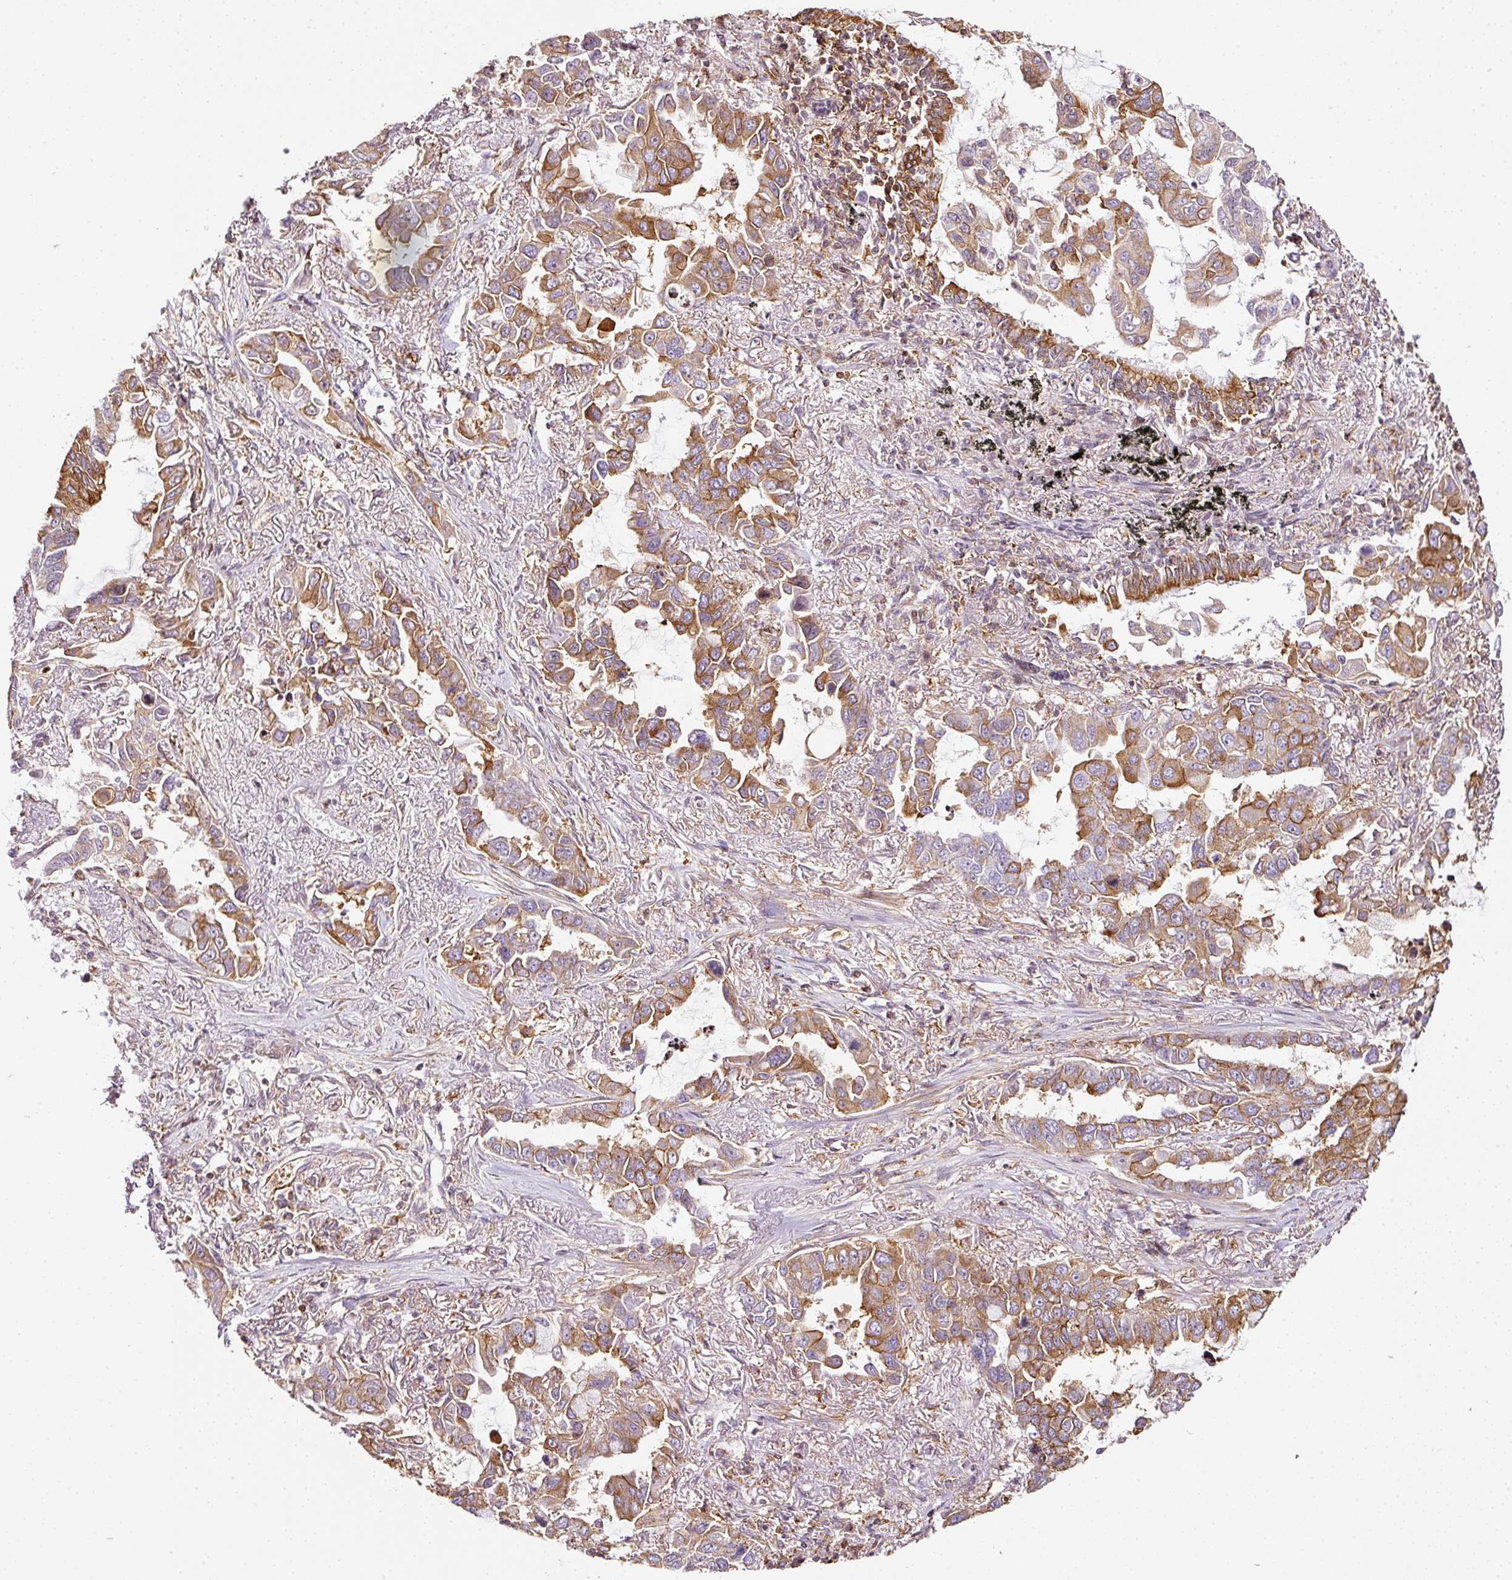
{"staining": {"intensity": "moderate", "quantity": "25%-75%", "location": "cytoplasmic/membranous"}, "tissue": "lung cancer", "cell_type": "Tumor cells", "image_type": "cancer", "snomed": [{"axis": "morphology", "description": "Adenocarcinoma, NOS"}, {"axis": "topography", "description": "Lung"}], "caption": "Immunohistochemistry image of neoplastic tissue: lung cancer stained using immunohistochemistry (IHC) displays medium levels of moderate protein expression localized specifically in the cytoplasmic/membranous of tumor cells, appearing as a cytoplasmic/membranous brown color.", "gene": "SCNM1", "patient": {"sex": "male", "age": 64}}